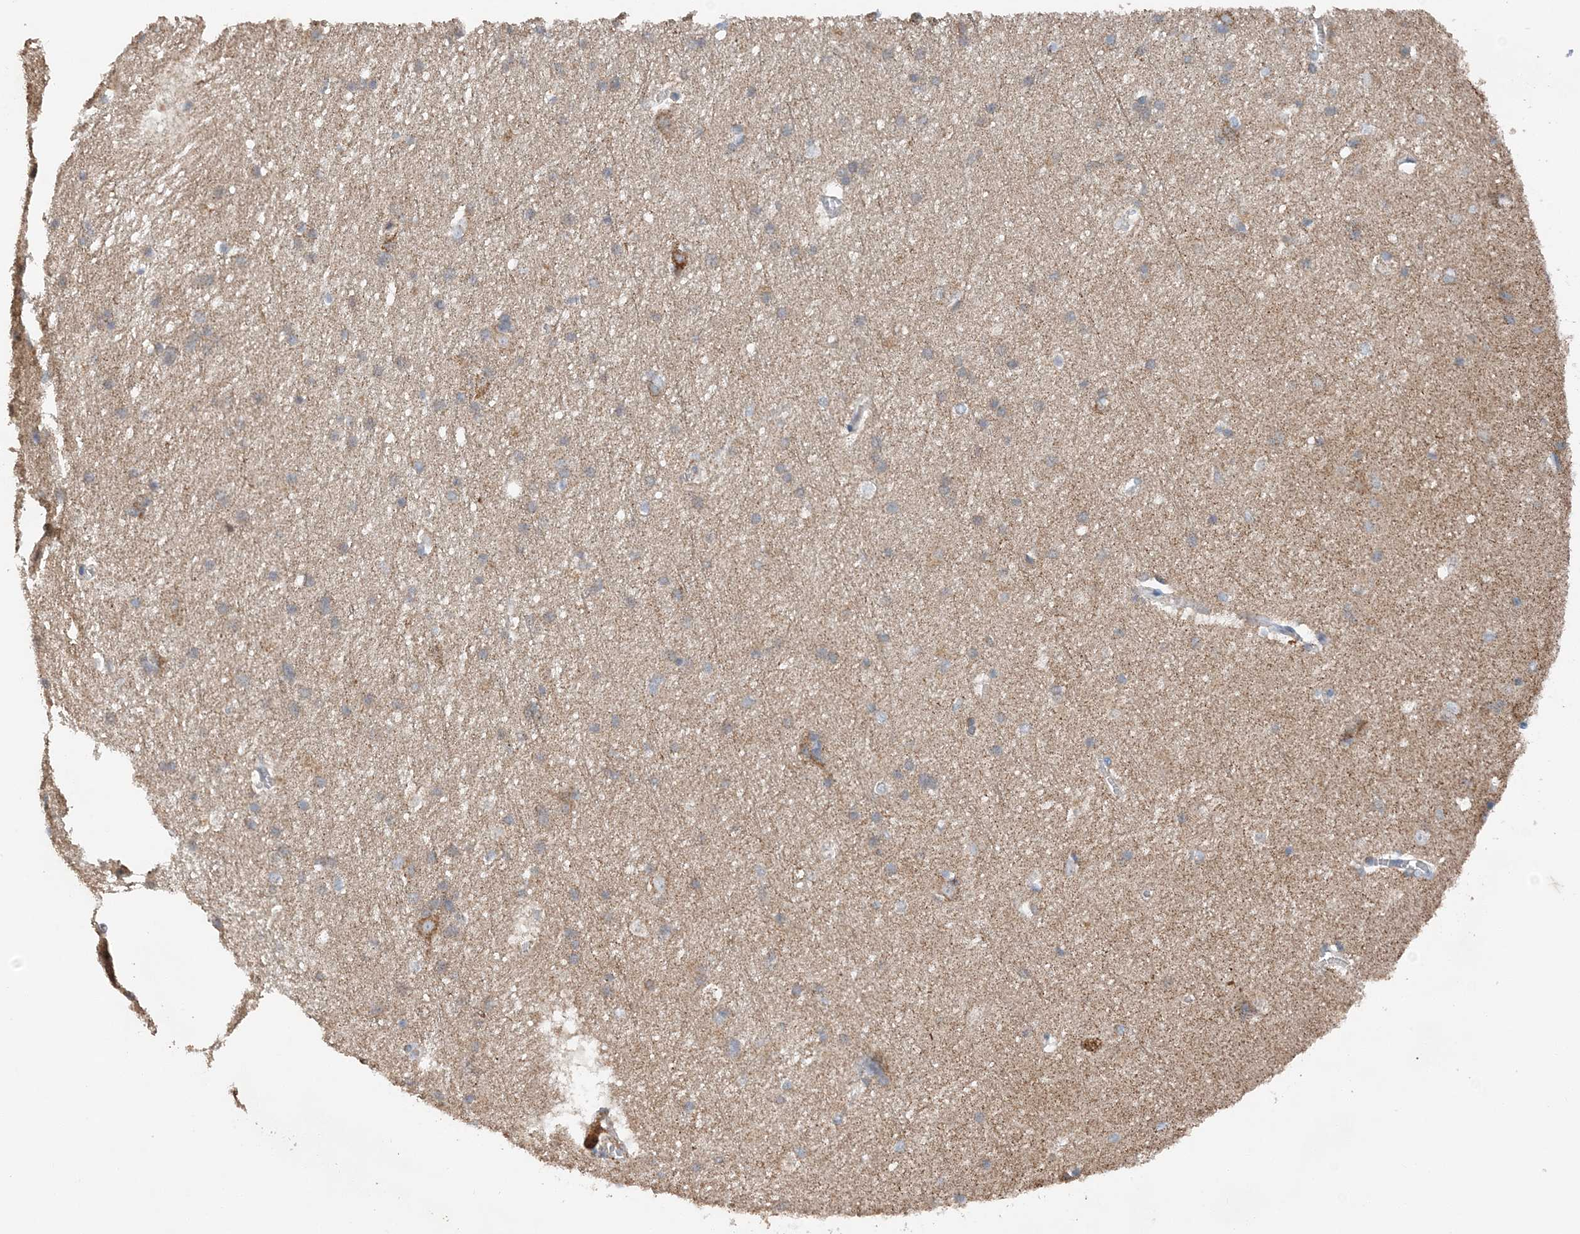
{"staining": {"intensity": "negative", "quantity": "none", "location": "none"}, "tissue": "cerebral cortex", "cell_type": "Endothelial cells", "image_type": "normal", "snomed": [{"axis": "morphology", "description": "Normal tissue, NOS"}, {"axis": "topography", "description": "Cerebral cortex"}], "caption": "High magnification brightfield microscopy of unremarkable cerebral cortex stained with DAB (3,3'-diaminobenzidine) (brown) and counterstained with hematoxylin (blue): endothelial cells show no significant positivity. The staining is performed using DAB brown chromogen with nuclei counter-stained in using hematoxylin.", "gene": "SPRY2", "patient": {"sex": "male", "age": 54}}